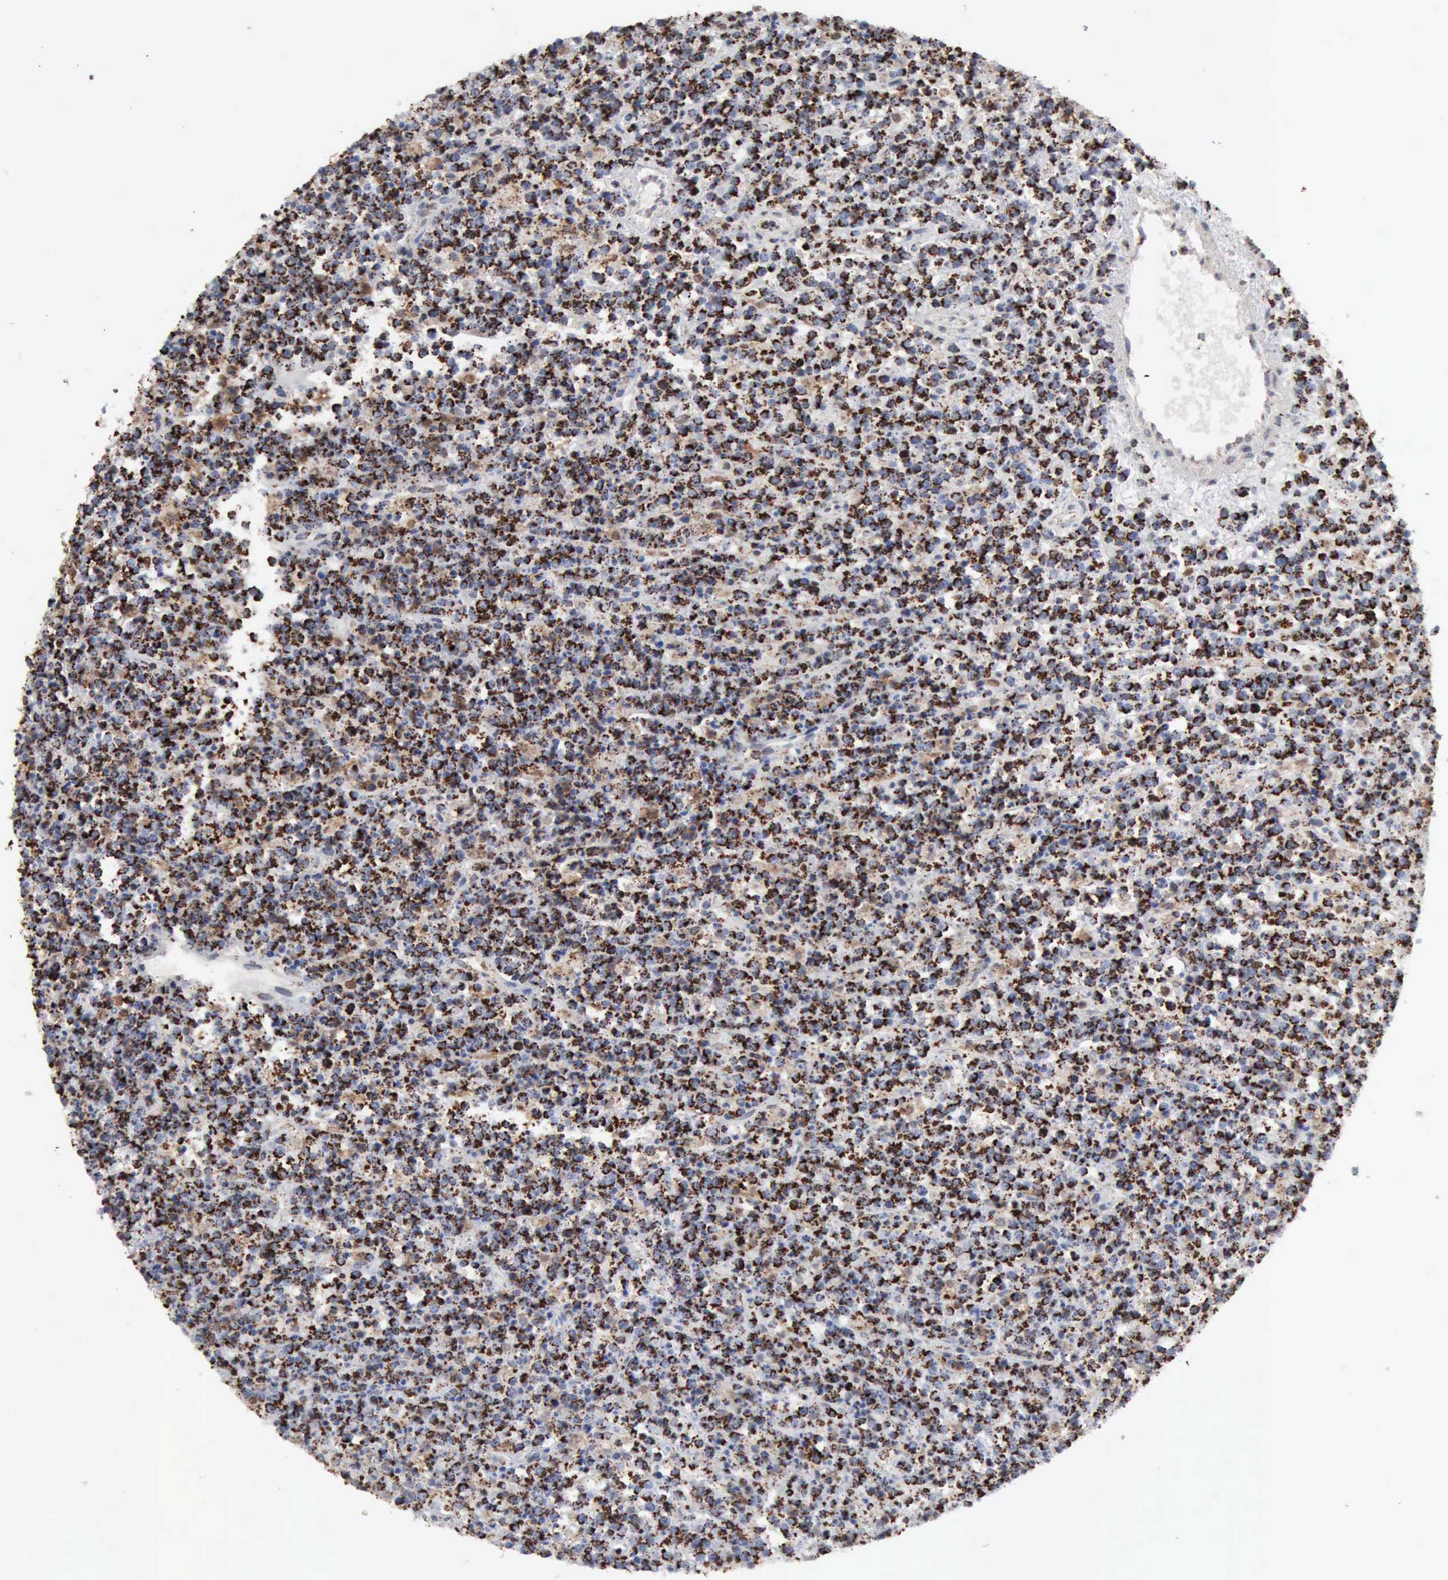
{"staining": {"intensity": "strong", "quantity": ">75%", "location": "cytoplasmic/membranous"}, "tissue": "lymphoma", "cell_type": "Tumor cells", "image_type": "cancer", "snomed": [{"axis": "morphology", "description": "Malignant lymphoma, non-Hodgkin's type, High grade"}, {"axis": "topography", "description": "Ovary"}], "caption": "Strong cytoplasmic/membranous protein expression is present in about >75% of tumor cells in lymphoma.", "gene": "ACO2", "patient": {"sex": "female", "age": 56}}